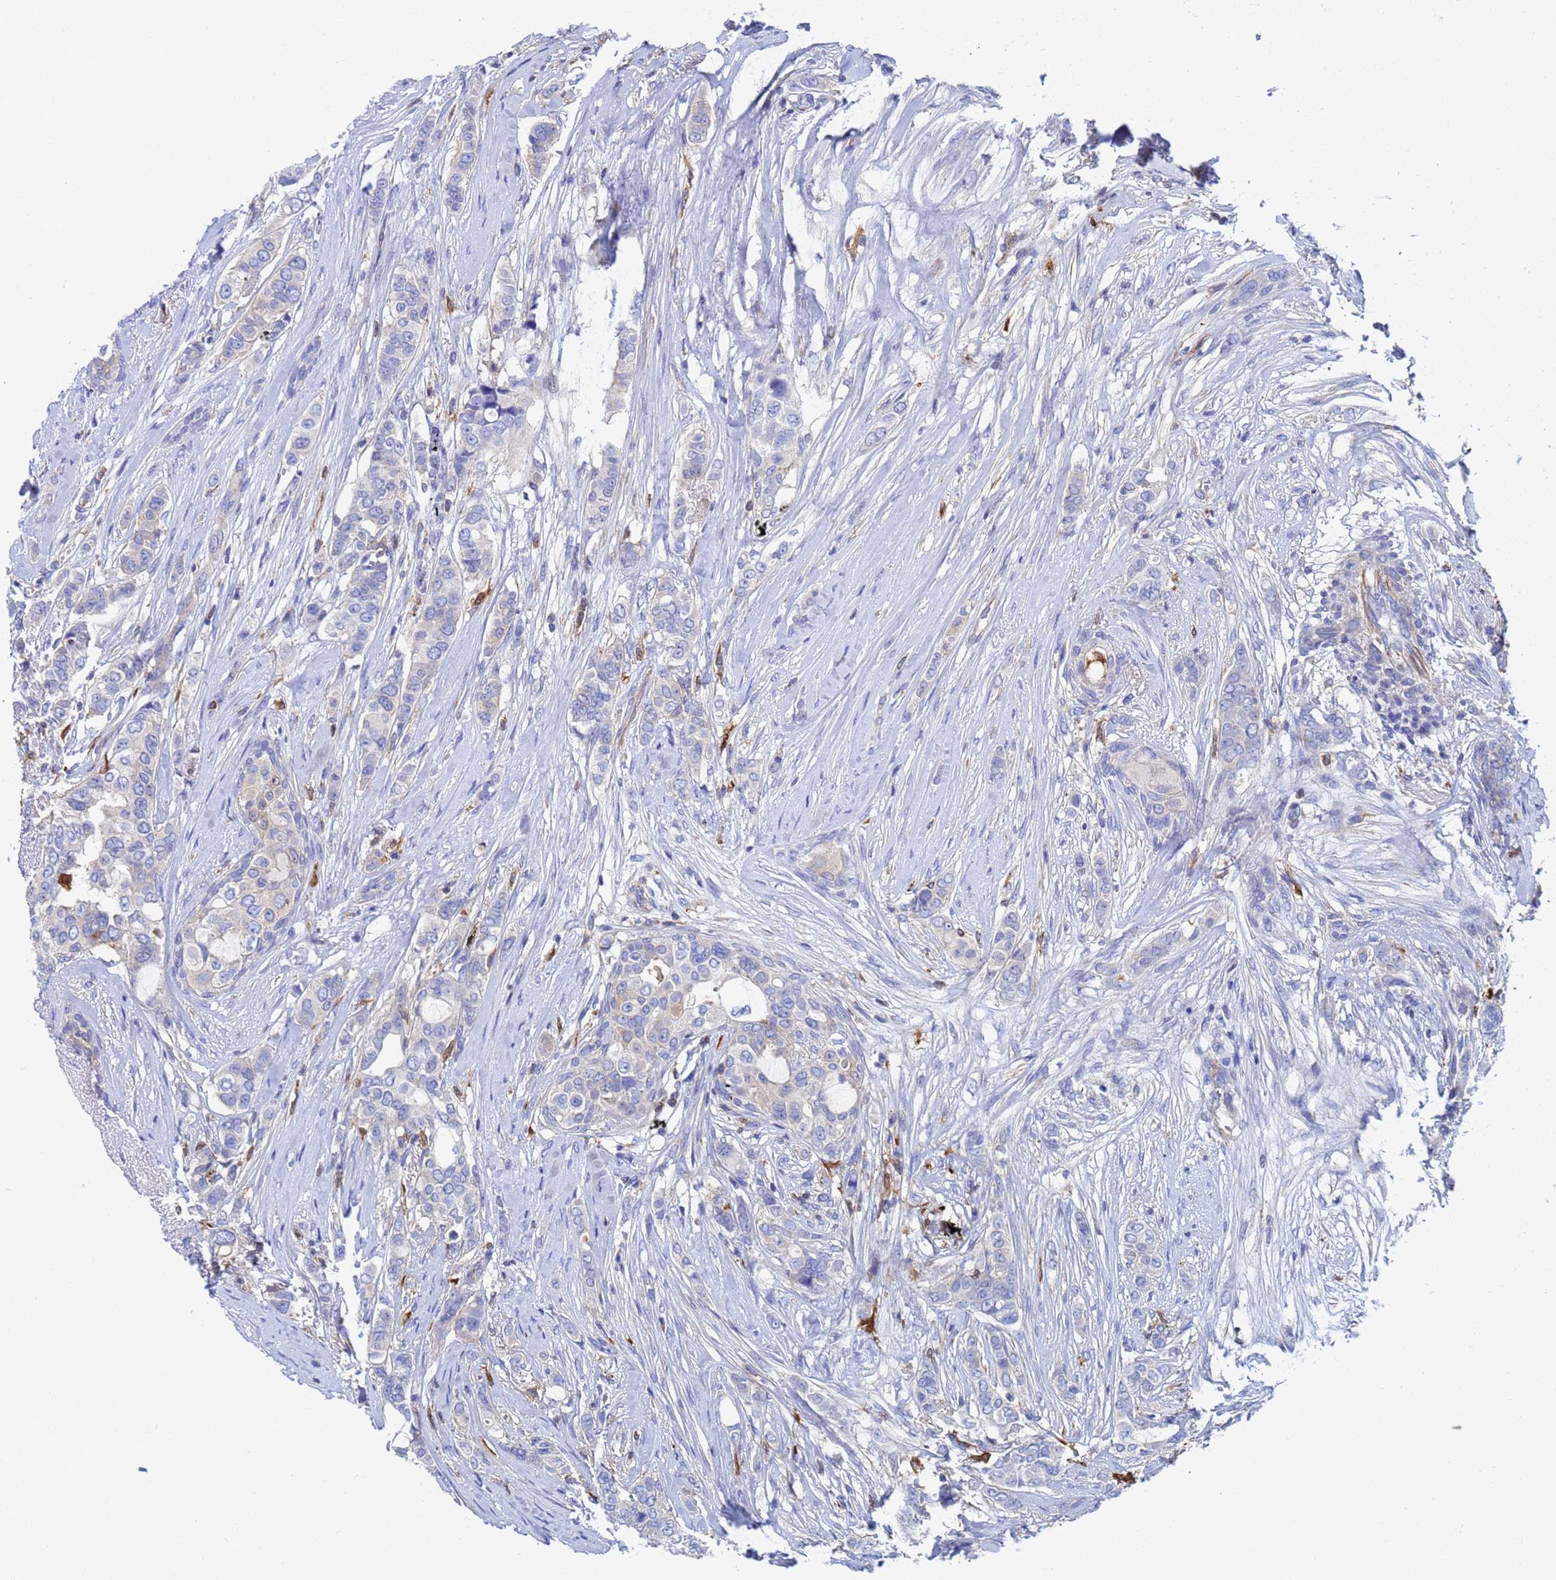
{"staining": {"intensity": "negative", "quantity": "none", "location": "none"}, "tissue": "breast cancer", "cell_type": "Tumor cells", "image_type": "cancer", "snomed": [{"axis": "morphology", "description": "Lobular carcinoma"}, {"axis": "topography", "description": "Breast"}], "caption": "Tumor cells show no significant protein positivity in lobular carcinoma (breast). (DAB (3,3'-diaminobenzidine) IHC with hematoxylin counter stain).", "gene": "GCHFR", "patient": {"sex": "female", "age": 51}}